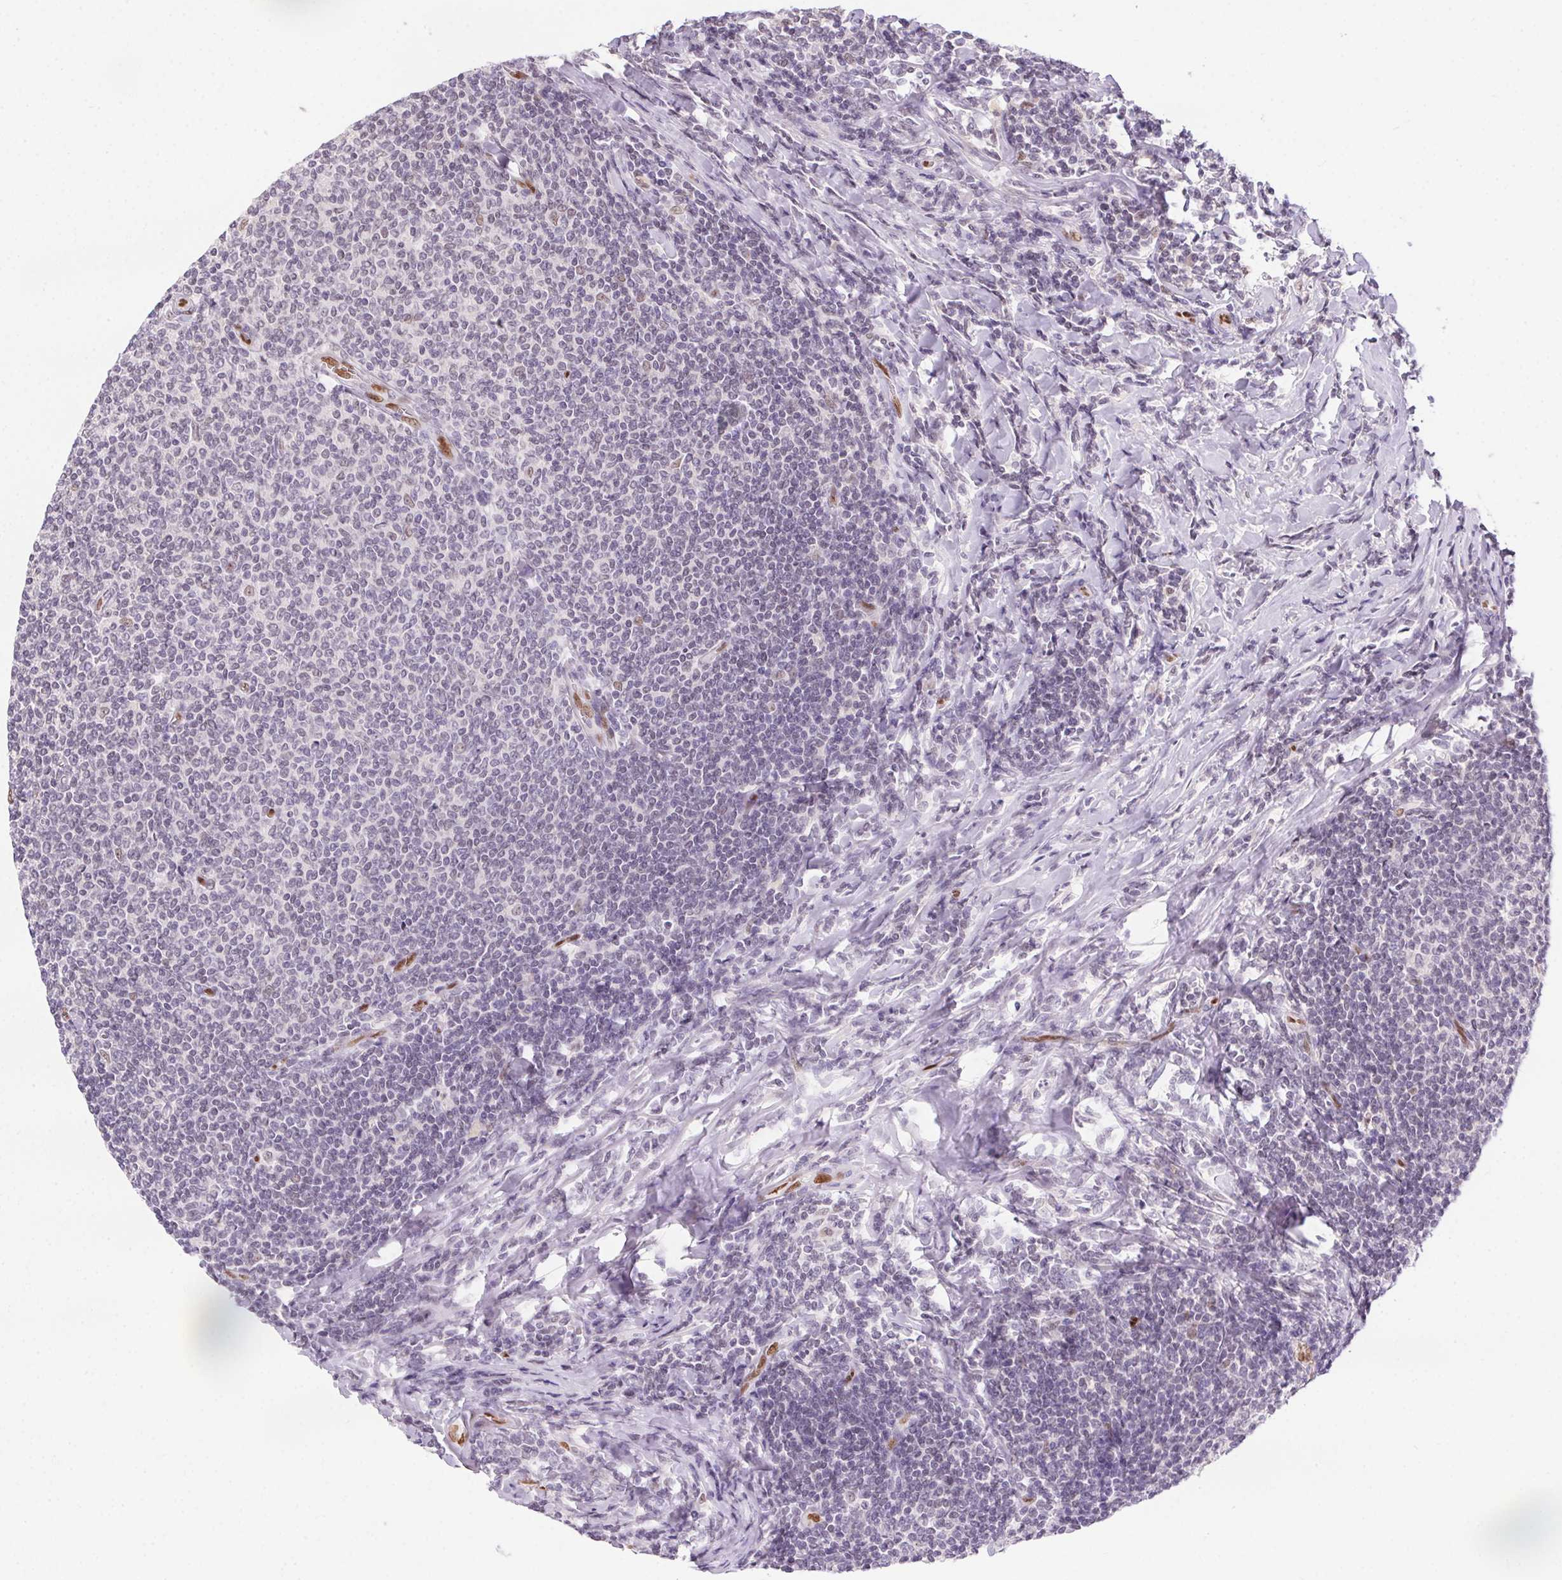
{"staining": {"intensity": "negative", "quantity": "none", "location": "none"}, "tissue": "lymphoma", "cell_type": "Tumor cells", "image_type": "cancer", "snomed": [{"axis": "morphology", "description": "Malignant lymphoma, non-Hodgkin's type, Low grade"}, {"axis": "topography", "description": "Lymph node"}], "caption": "This is an immunohistochemistry (IHC) histopathology image of low-grade malignant lymphoma, non-Hodgkin's type. There is no positivity in tumor cells.", "gene": "SP9", "patient": {"sex": "male", "age": 52}}